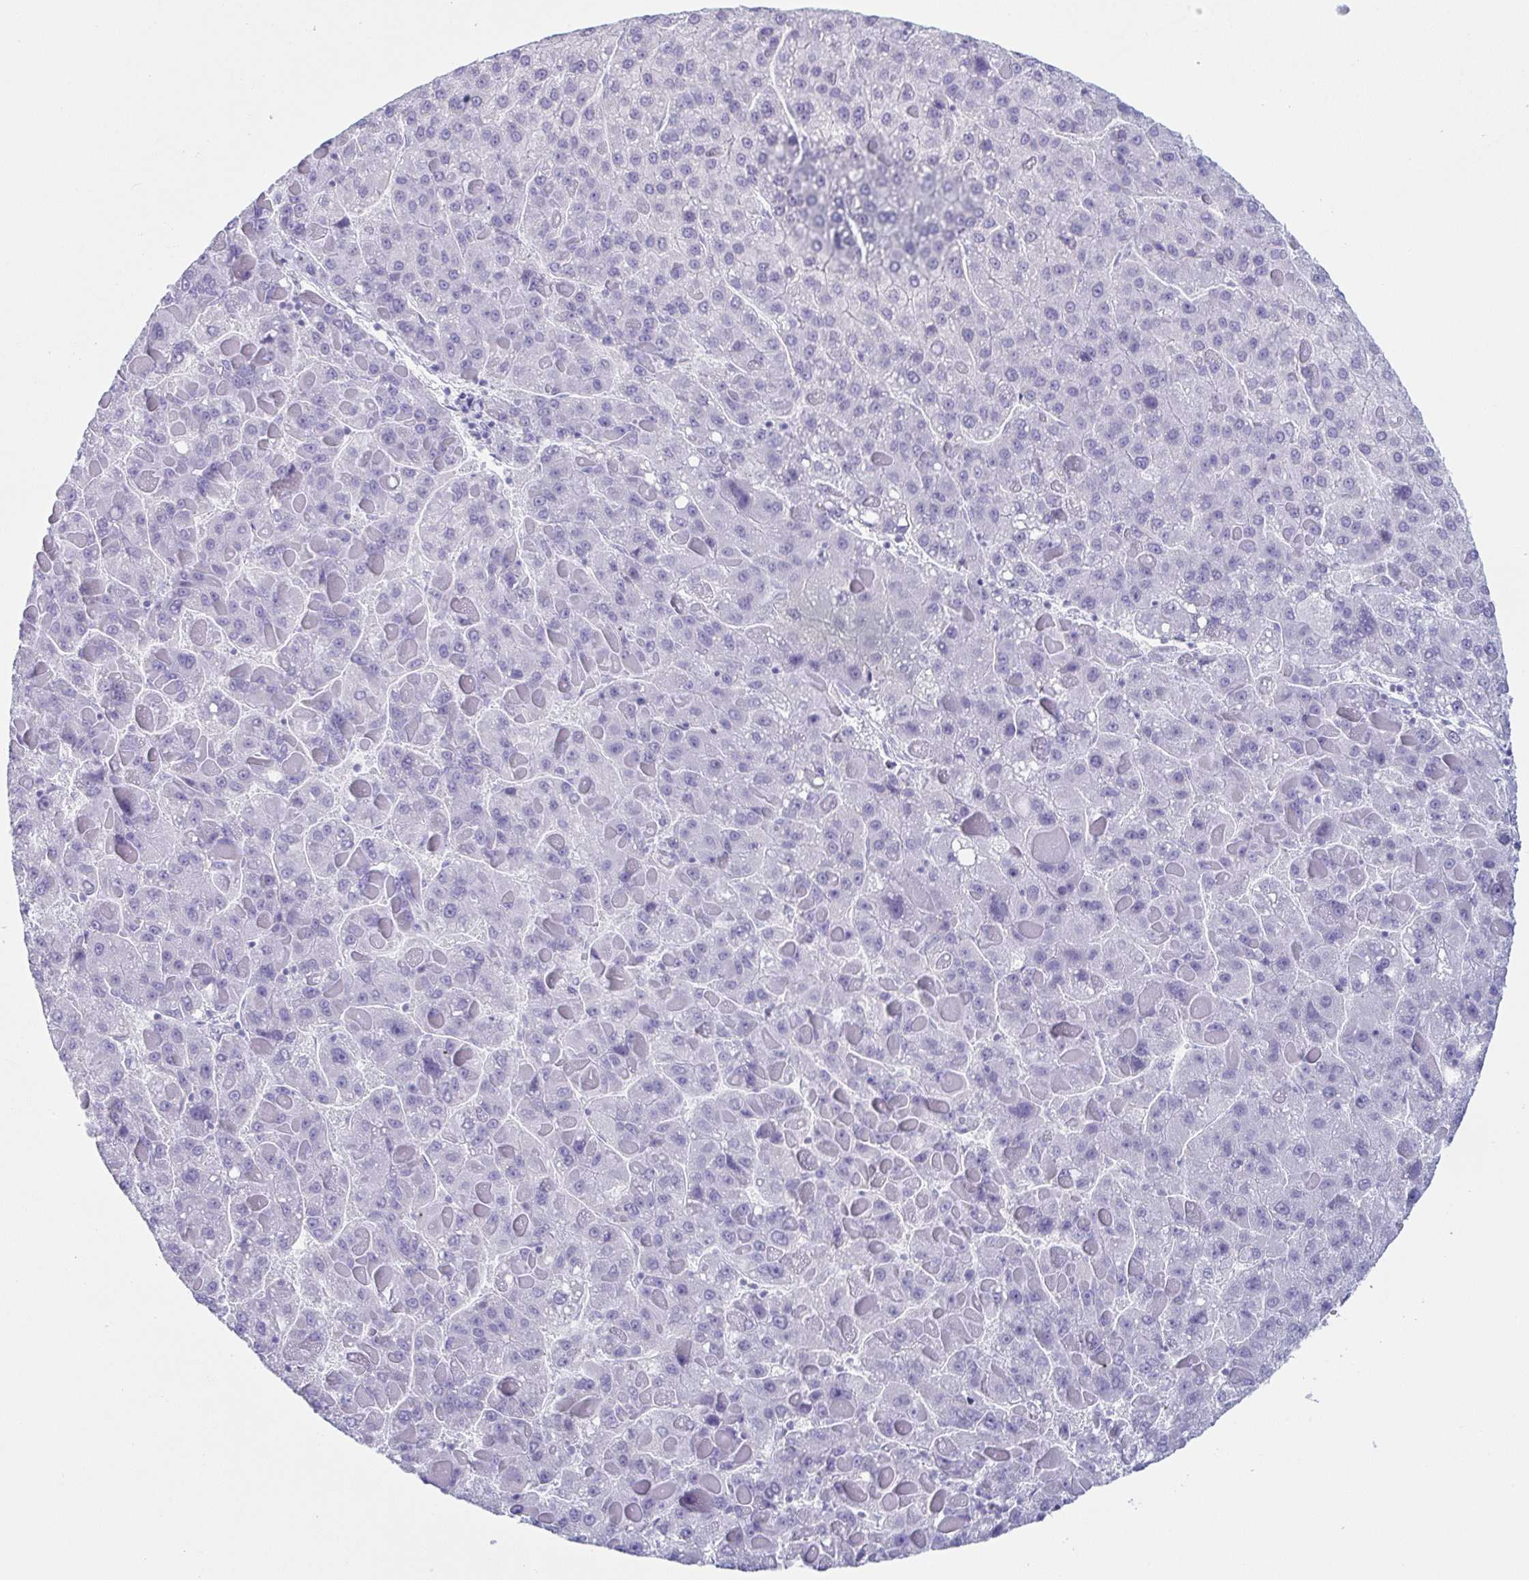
{"staining": {"intensity": "negative", "quantity": "none", "location": "none"}, "tissue": "liver cancer", "cell_type": "Tumor cells", "image_type": "cancer", "snomed": [{"axis": "morphology", "description": "Carcinoma, Hepatocellular, NOS"}, {"axis": "topography", "description": "Liver"}], "caption": "Liver cancer (hepatocellular carcinoma) was stained to show a protein in brown. There is no significant staining in tumor cells. (DAB immunohistochemistry (IHC), high magnification).", "gene": "PRR27", "patient": {"sex": "female", "age": 82}}